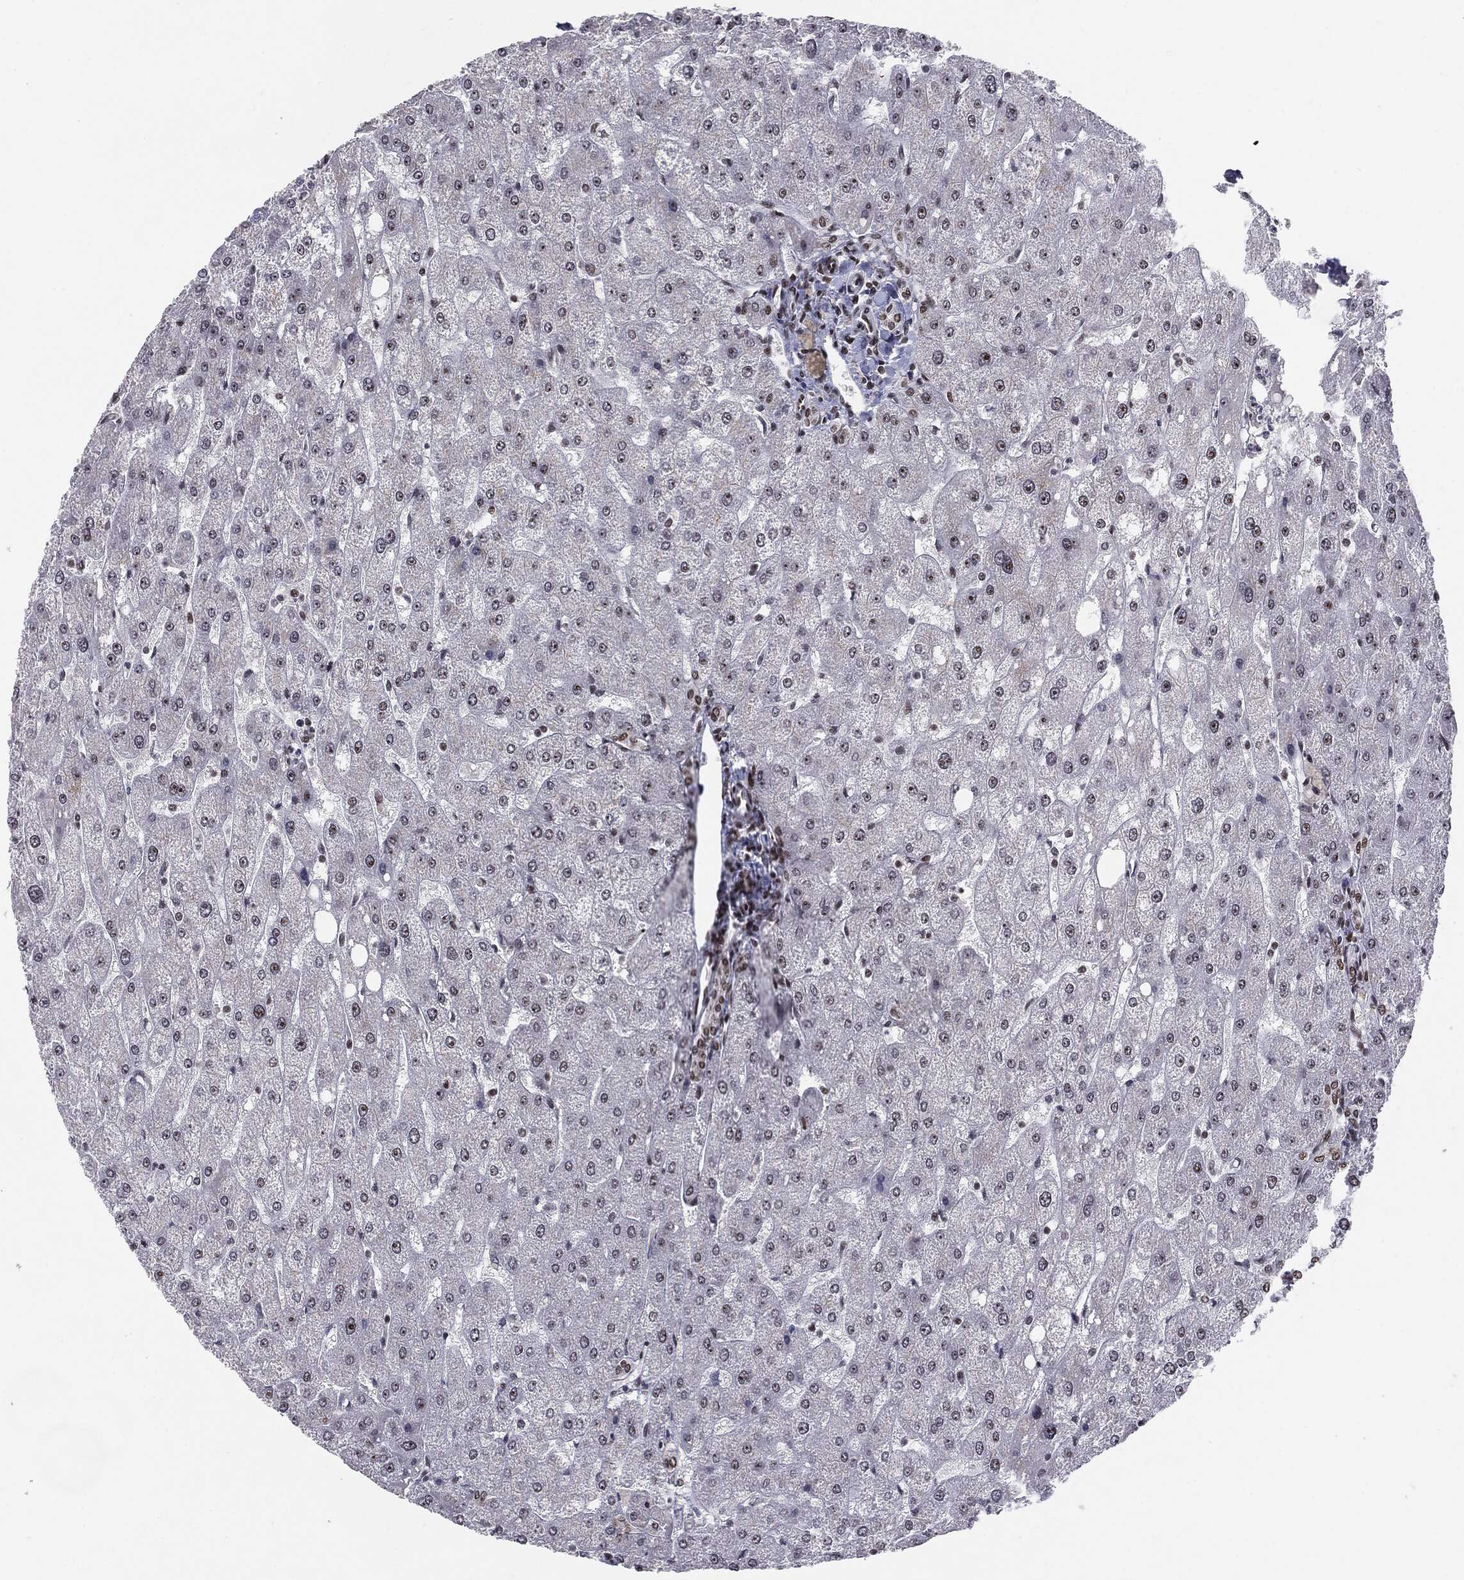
{"staining": {"intensity": "negative", "quantity": "none", "location": "none"}, "tissue": "liver", "cell_type": "Cholangiocytes", "image_type": "normal", "snomed": [{"axis": "morphology", "description": "Normal tissue, NOS"}, {"axis": "topography", "description": "Liver"}], "caption": "Liver stained for a protein using immunohistochemistry (IHC) shows no positivity cholangiocytes.", "gene": "MDC1", "patient": {"sex": "male", "age": 67}}